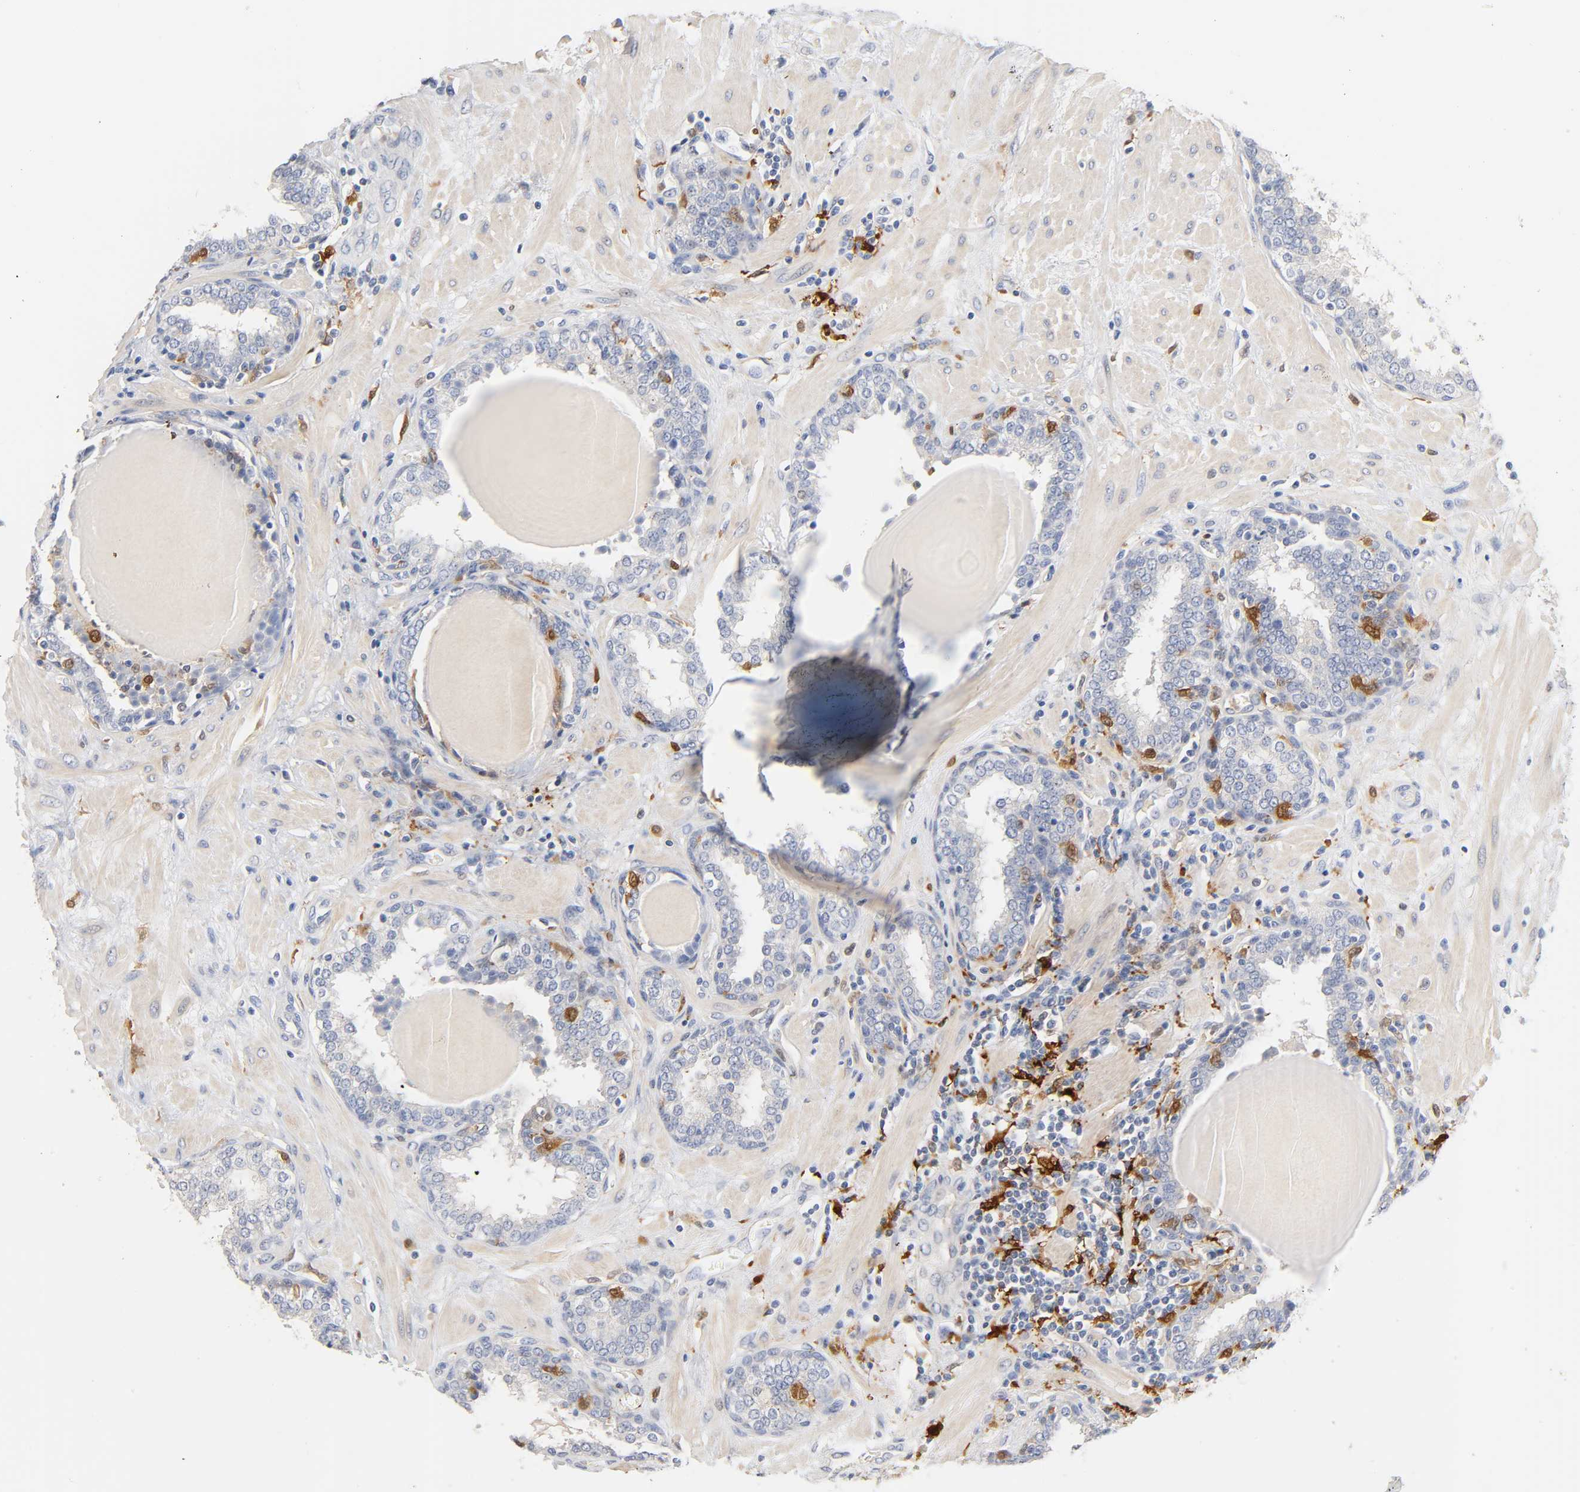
{"staining": {"intensity": "moderate", "quantity": "25%-75%", "location": "cytoplasmic/membranous,nuclear"}, "tissue": "prostate", "cell_type": "Glandular cells", "image_type": "normal", "snomed": [{"axis": "morphology", "description": "Normal tissue, NOS"}, {"axis": "topography", "description": "Prostate"}], "caption": "The image reveals staining of normal prostate, revealing moderate cytoplasmic/membranous,nuclear protein staining (brown color) within glandular cells.", "gene": "IL18", "patient": {"sex": "male", "age": 51}}